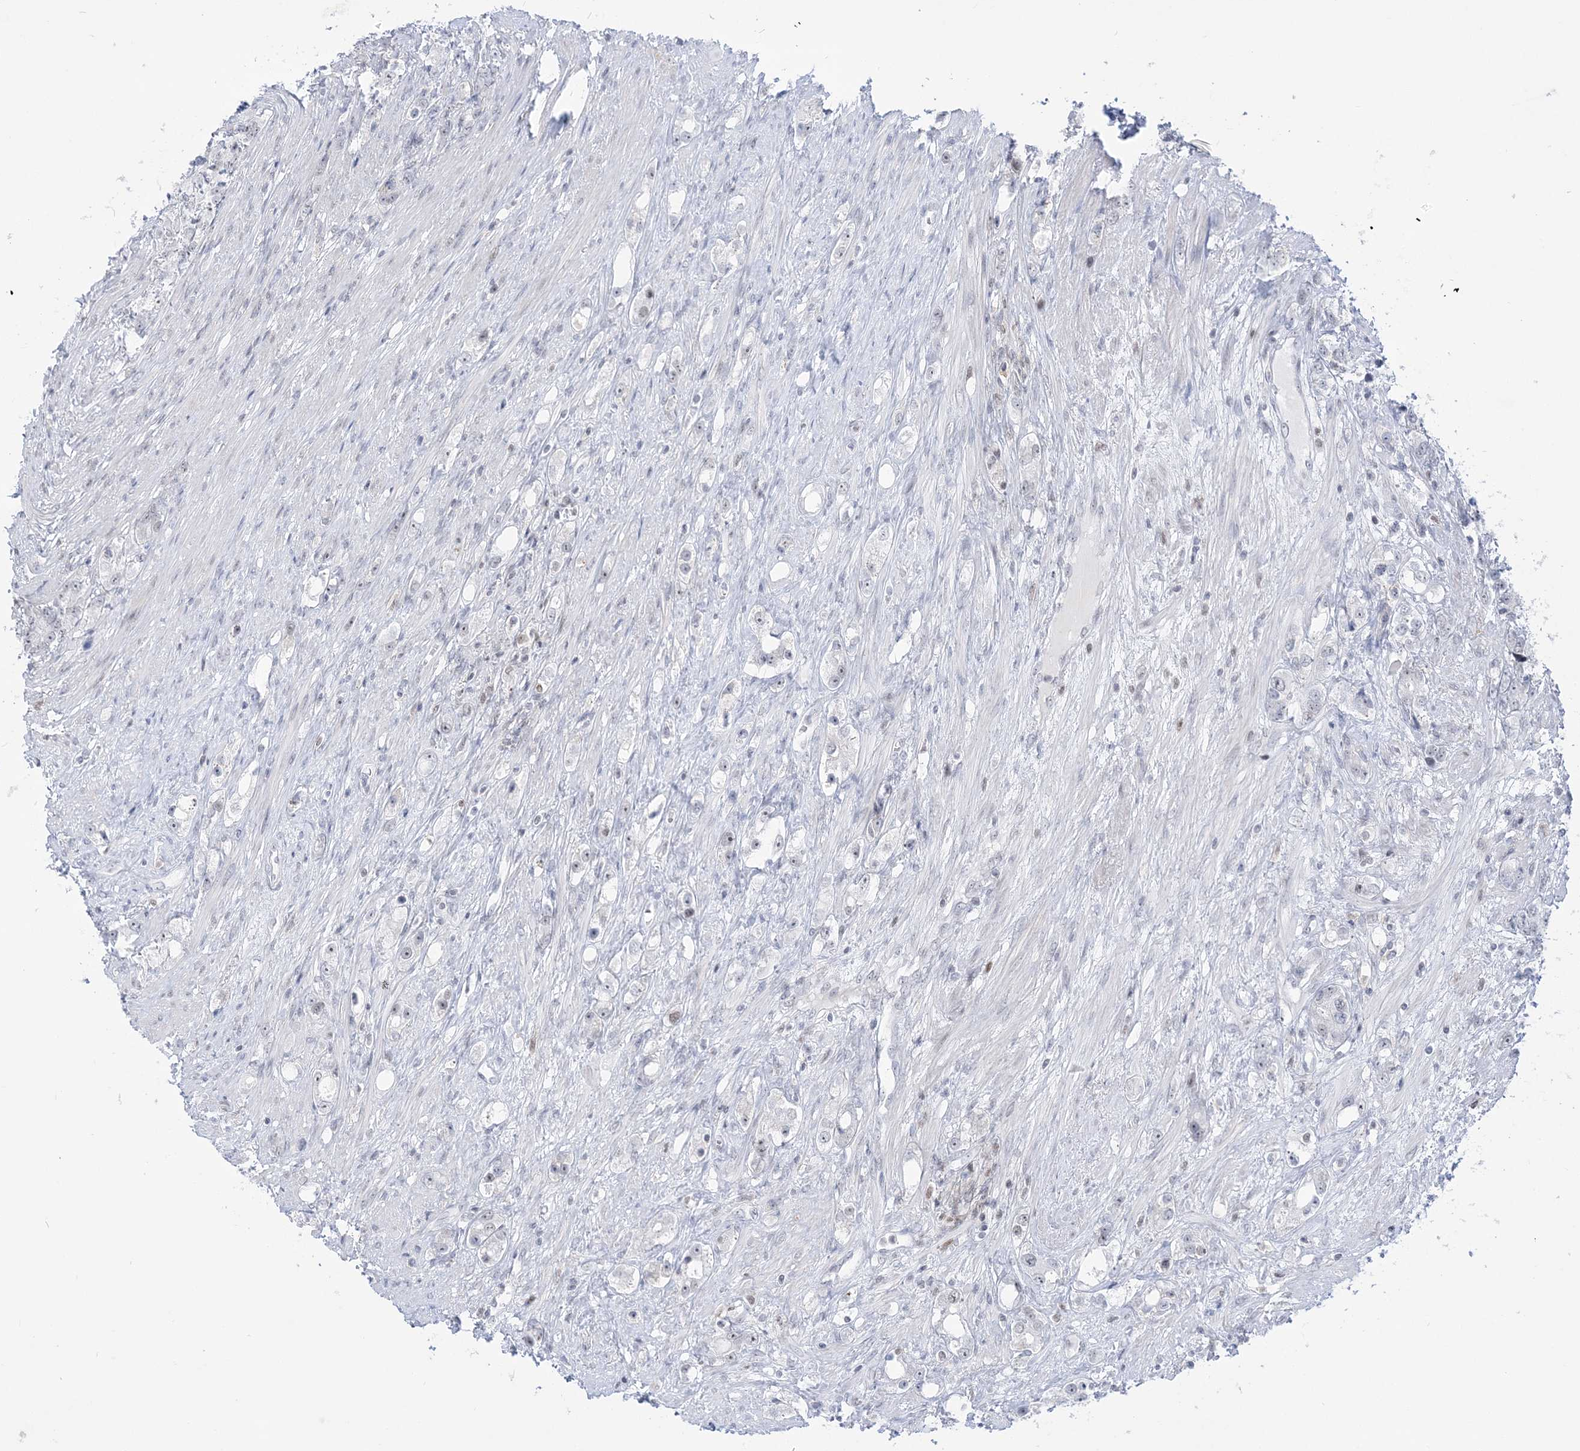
{"staining": {"intensity": "negative", "quantity": "none", "location": "none"}, "tissue": "prostate cancer", "cell_type": "Tumor cells", "image_type": "cancer", "snomed": [{"axis": "morphology", "description": "Adenocarcinoma, High grade"}, {"axis": "topography", "description": "Prostate"}], "caption": "DAB (3,3'-diaminobenzidine) immunohistochemical staining of adenocarcinoma (high-grade) (prostate) reveals no significant positivity in tumor cells.", "gene": "DDX21", "patient": {"sex": "male", "age": 63}}